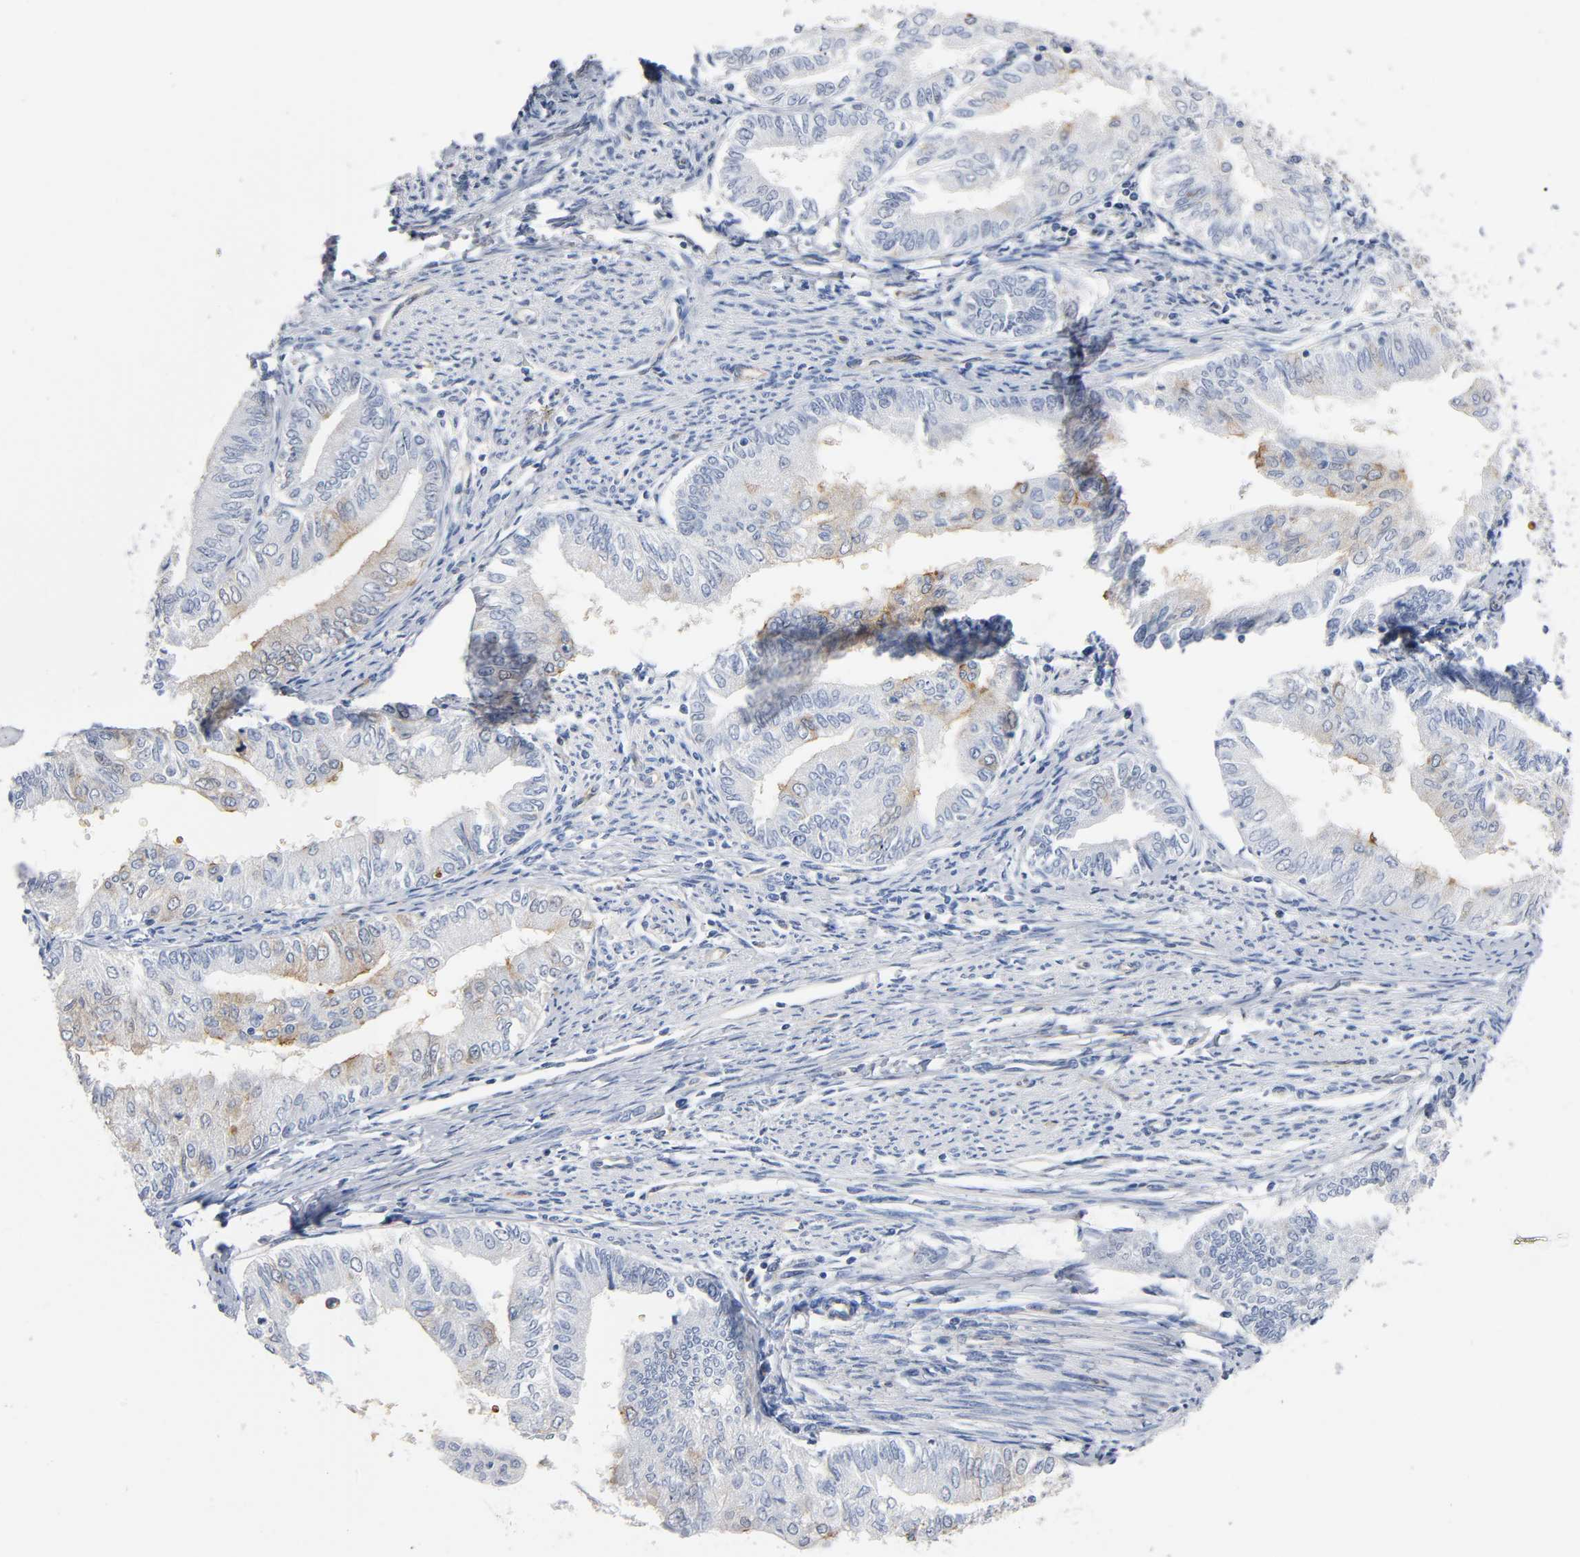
{"staining": {"intensity": "weak", "quantity": "25%-75%", "location": "cytoplasmic/membranous"}, "tissue": "endometrial cancer", "cell_type": "Tumor cells", "image_type": "cancer", "snomed": [{"axis": "morphology", "description": "Adenocarcinoma, NOS"}, {"axis": "topography", "description": "Endometrium"}], "caption": "Immunohistochemistry histopathology image of human endometrial cancer stained for a protein (brown), which shows low levels of weak cytoplasmic/membranous positivity in approximately 25%-75% of tumor cells.", "gene": "CD2AP", "patient": {"sex": "female", "age": 66}}